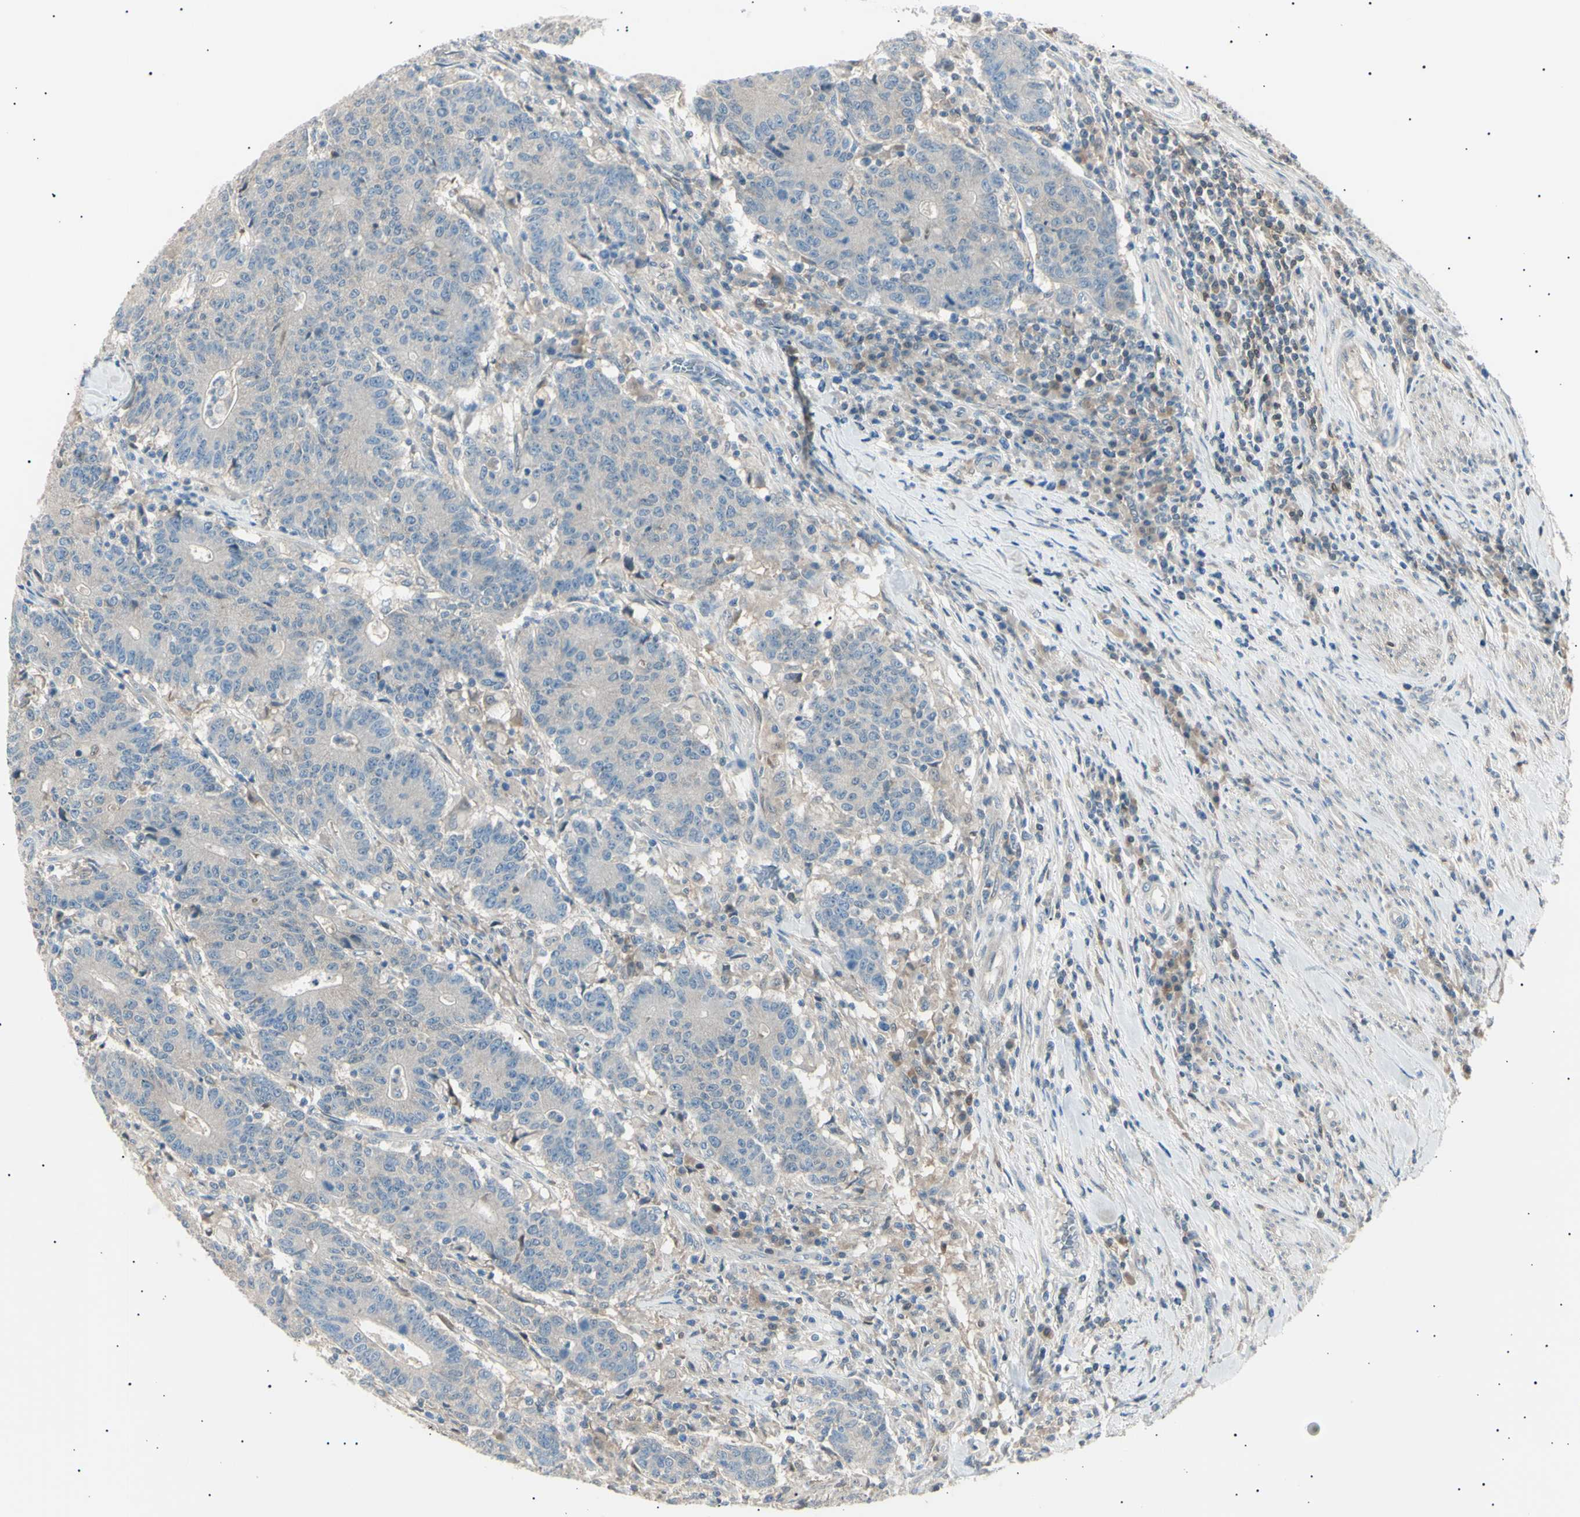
{"staining": {"intensity": "weak", "quantity": "<25%", "location": "cytoplasmic/membranous"}, "tissue": "colorectal cancer", "cell_type": "Tumor cells", "image_type": "cancer", "snomed": [{"axis": "morphology", "description": "Normal tissue, NOS"}, {"axis": "morphology", "description": "Adenocarcinoma, NOS"}, {"axis": "topography", "description": "Colon"}], "caption": "IHC image of human colorectal adenocarcinoma stained for a protein (brown), which displays no expression in tumor cells.", "gene": "LHPP", "patient": {"sex": "female", "age": 75}}